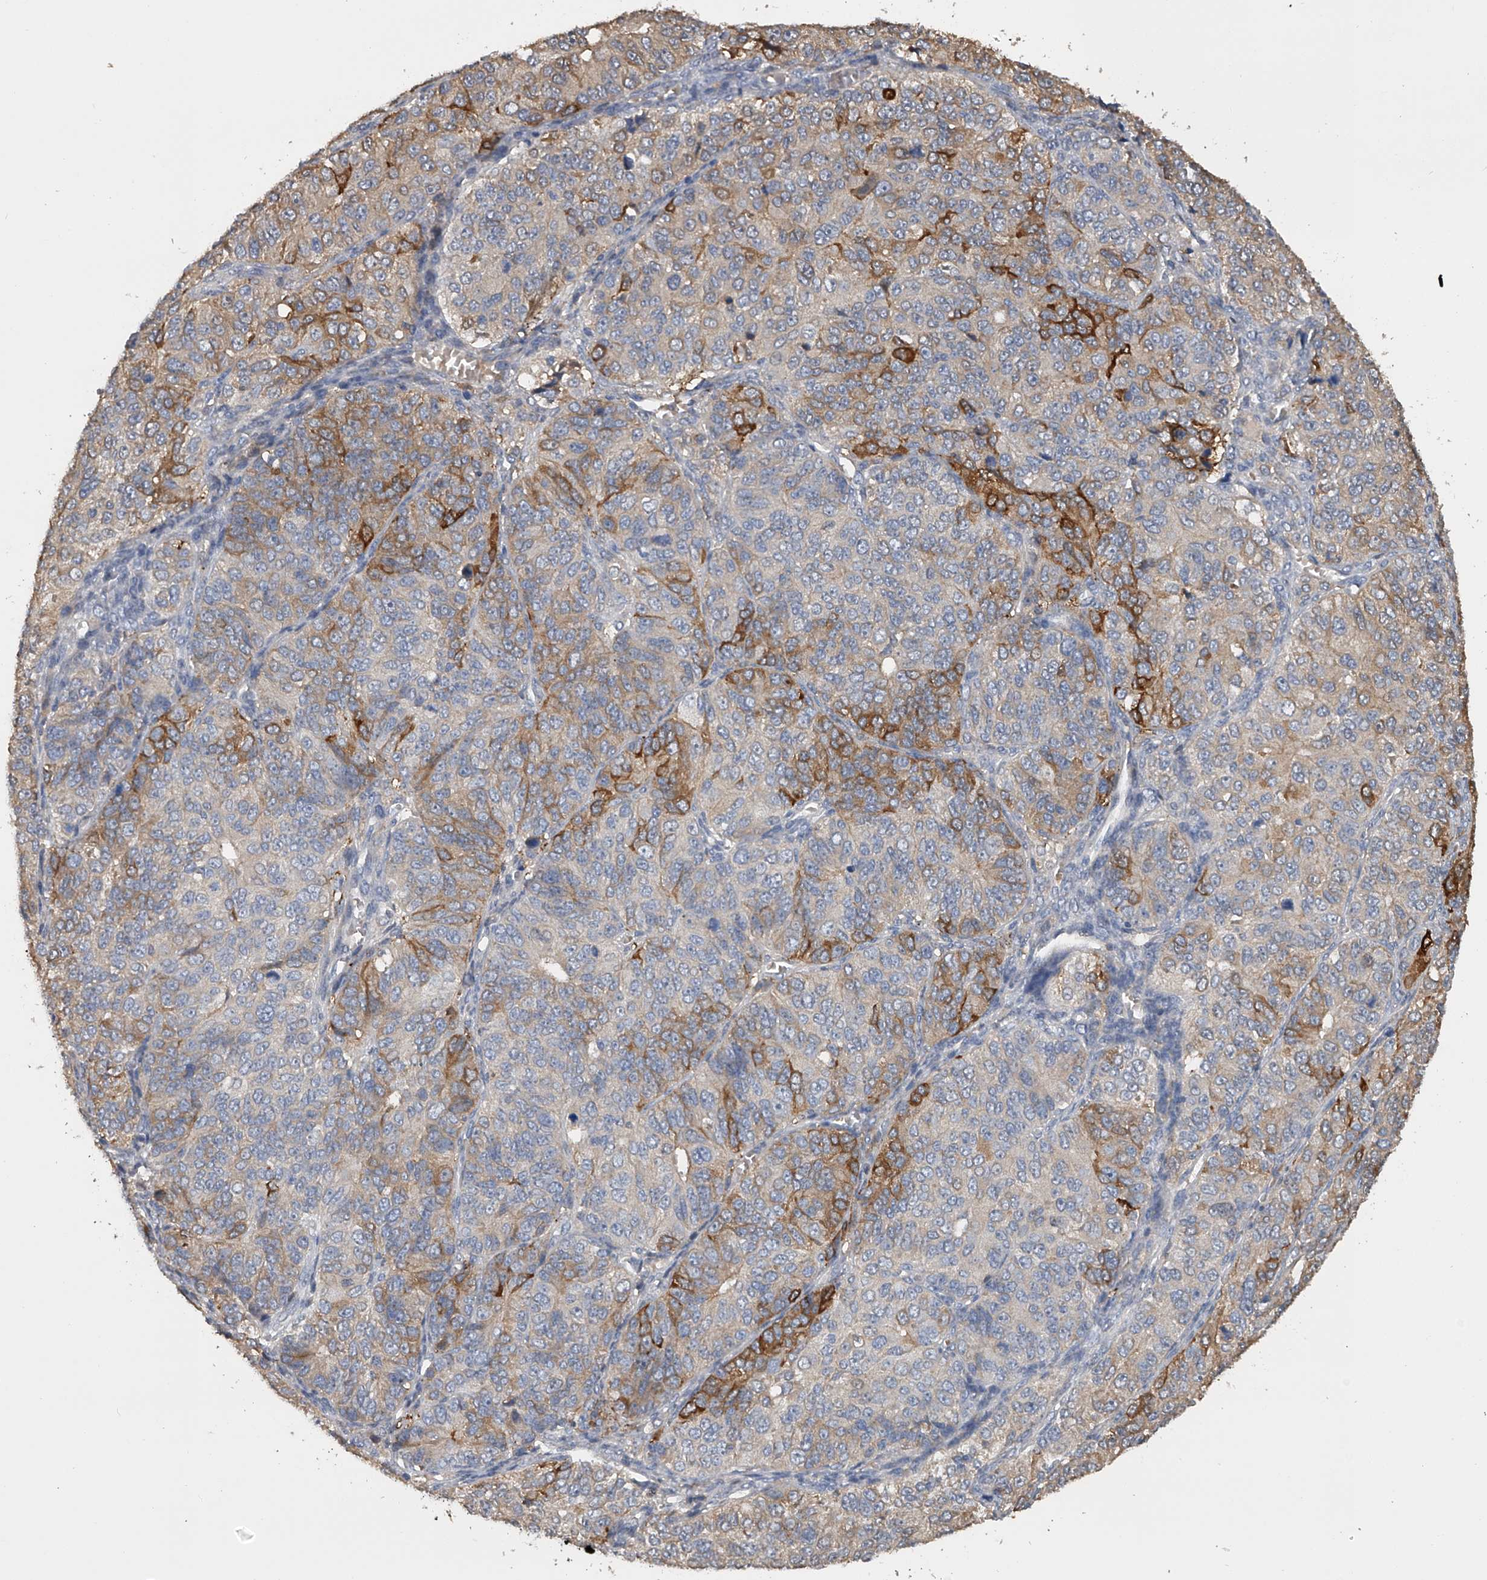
{"staining": {"intensity": "moderate", "quantity": "<25%", "location": "cytoplasmic/membranous"}, "tissue": "ovarian cancer", "cell_type": "Tumor cells", "image_type": "cancer", "snomed": [{"axis": "morphology", "description": "Carcinoma, endometroid"}, {"axis": "topography", "description": "Ovary"}], "caption": "Approximately <25% of tumor cells in ovarian cancer exhibit moderate cytoplasmic/membranous protein expression as visualized by brown immunohistochemical staining.", "gene": "DOCK9", "patient": {"sex": "female", "age": 51}}